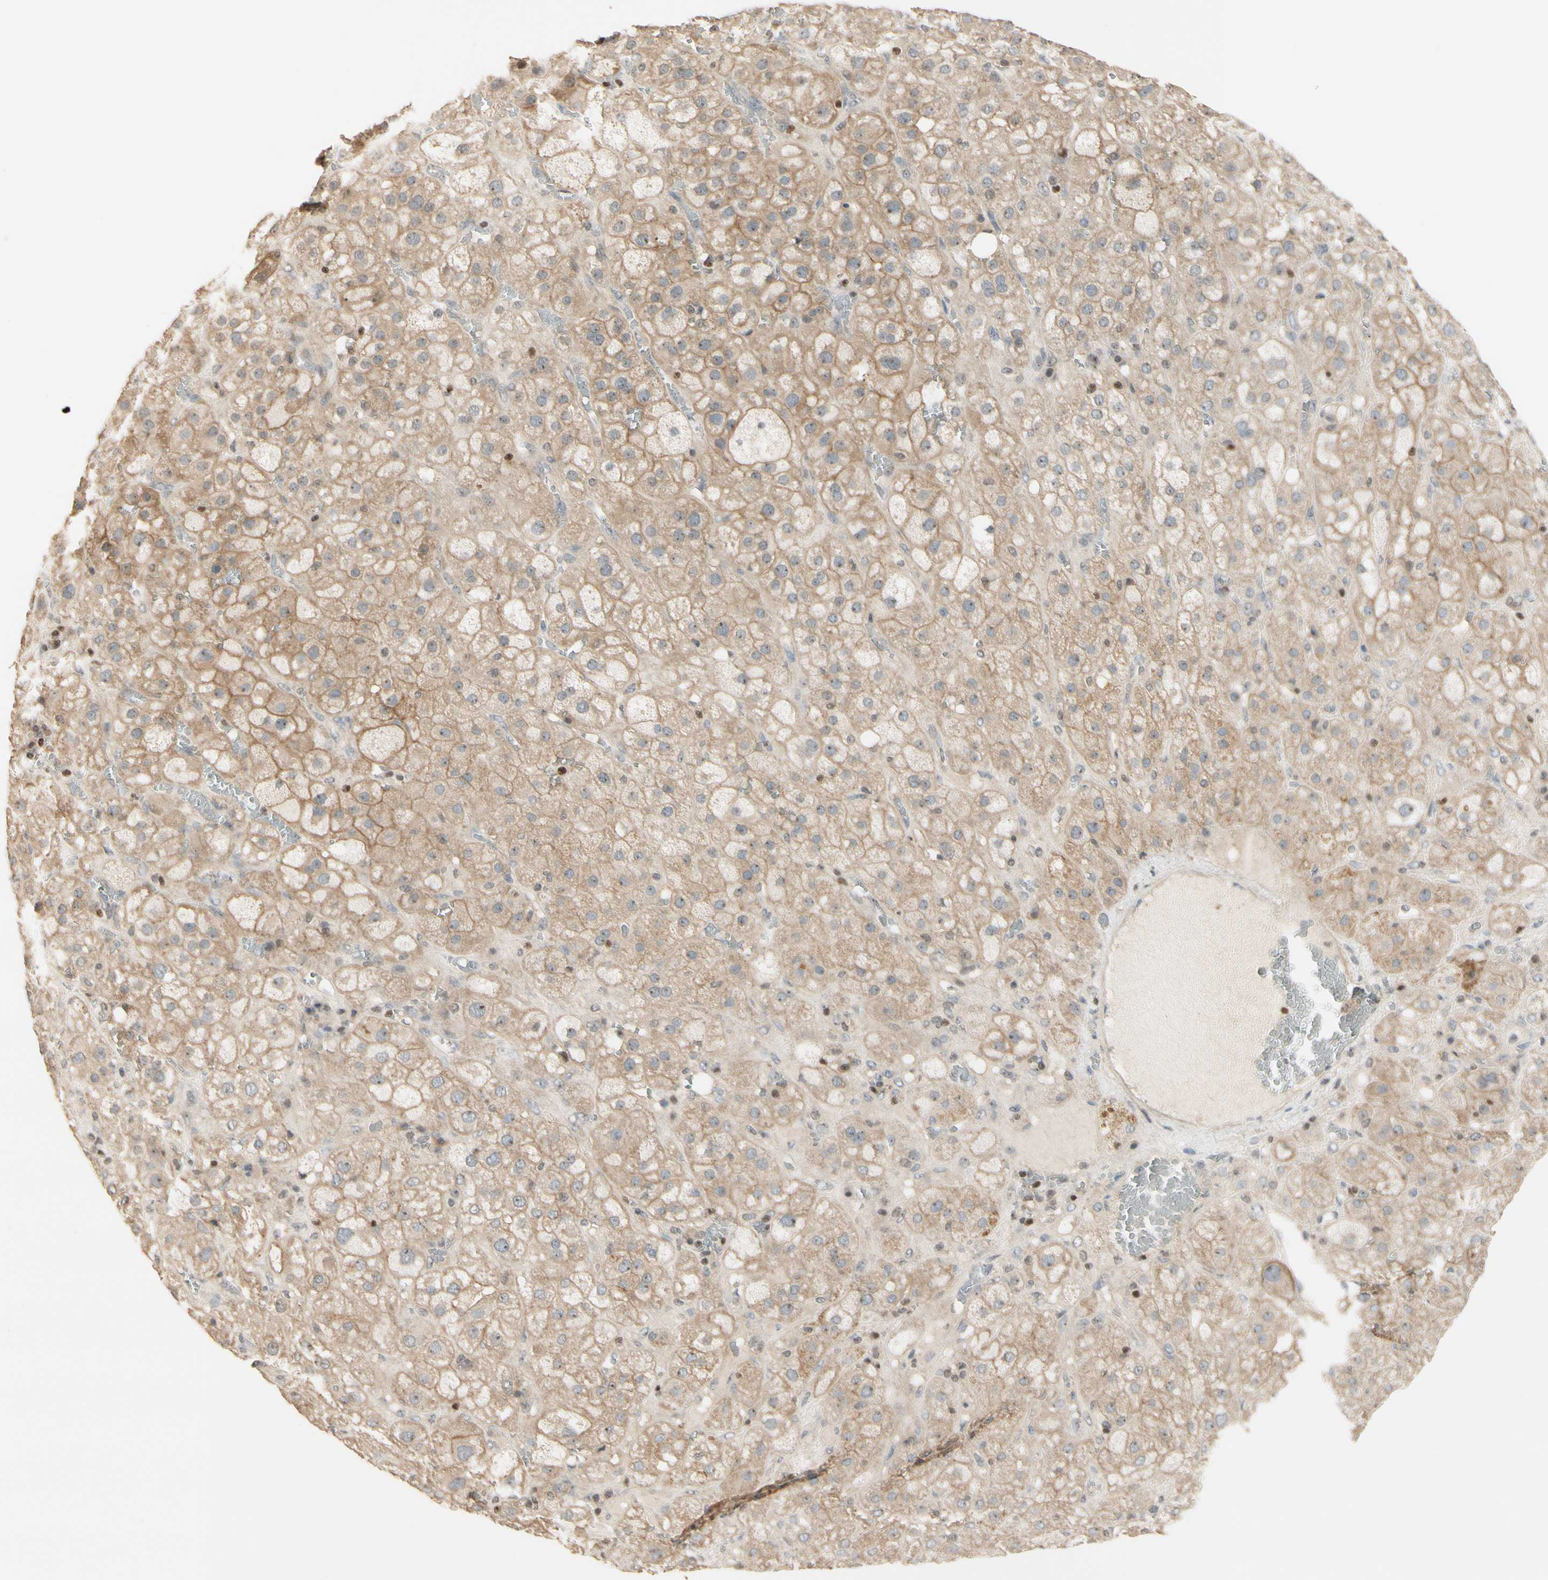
{"staining": {"intensity": "weak", "quantity": ">75%", "location": "cytoplasmic/membranous"}, "tissue": "adrenal gland", "cell_type": "Glandular cells", "image_type": "normal", "snomed": [{"axis": "morphology", "description": "Normal tissue, NOS"}, {"axis": "topography", "description": "Adrenal gland"}], "caption": "Immunohistochemistry (DAB (3,3'-diaminobenzidine)) staining of unremarkable adrenal gland exhibits weak cytoplasmic/membranous protein expression in about >75% of glandular cells.", "gene": "NFYA", "patient": {"sex": "female", "age": 47}}